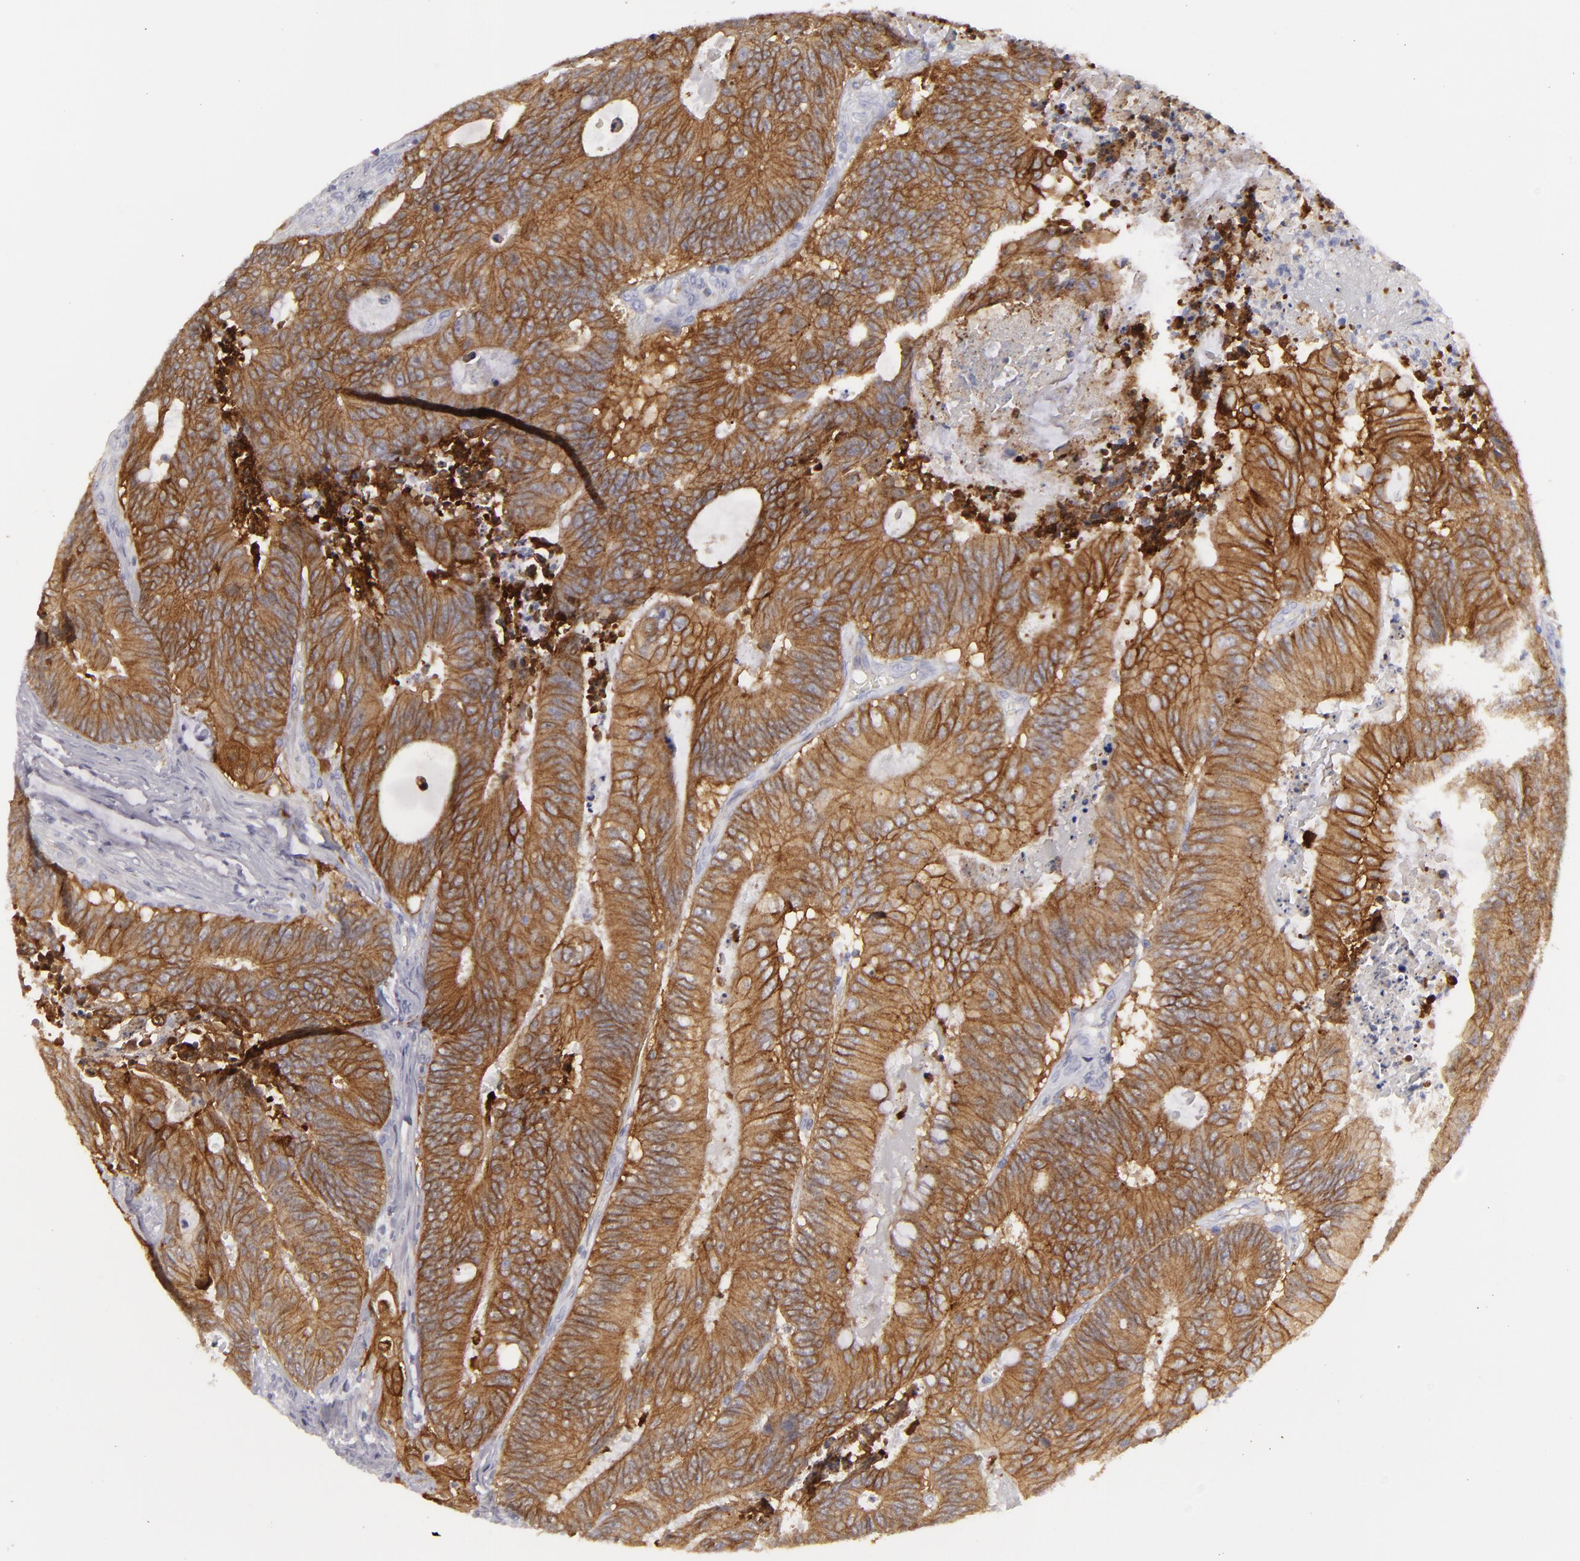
{"staining": {"intensity": "moderate", "quantity": ">75%", "location": "cytoplasmic/membranous"}, "tissue": "colorectal cancer", "cell_type": "Tumor cells", "image_type": "cancer", "snomed": [{"axis": "morphology", "description": "Adenocarcinoma, NOS"}, {"axis": "topography", "description": "Colon"}], "caption": "The micrograph shows staining of colorectal cancer (adenocarcinoma), revealing moderate cytoplasmic/membranous protein positivity (brown color) within tumor cells. (Stains: DAB (3,3'-diaminobenzidine) in brown, nuclei in blue, Microscopy: brightfield microscopy at high magnification).", "gene": "JUP", "patient": {"sex": "male", "age": 65}}